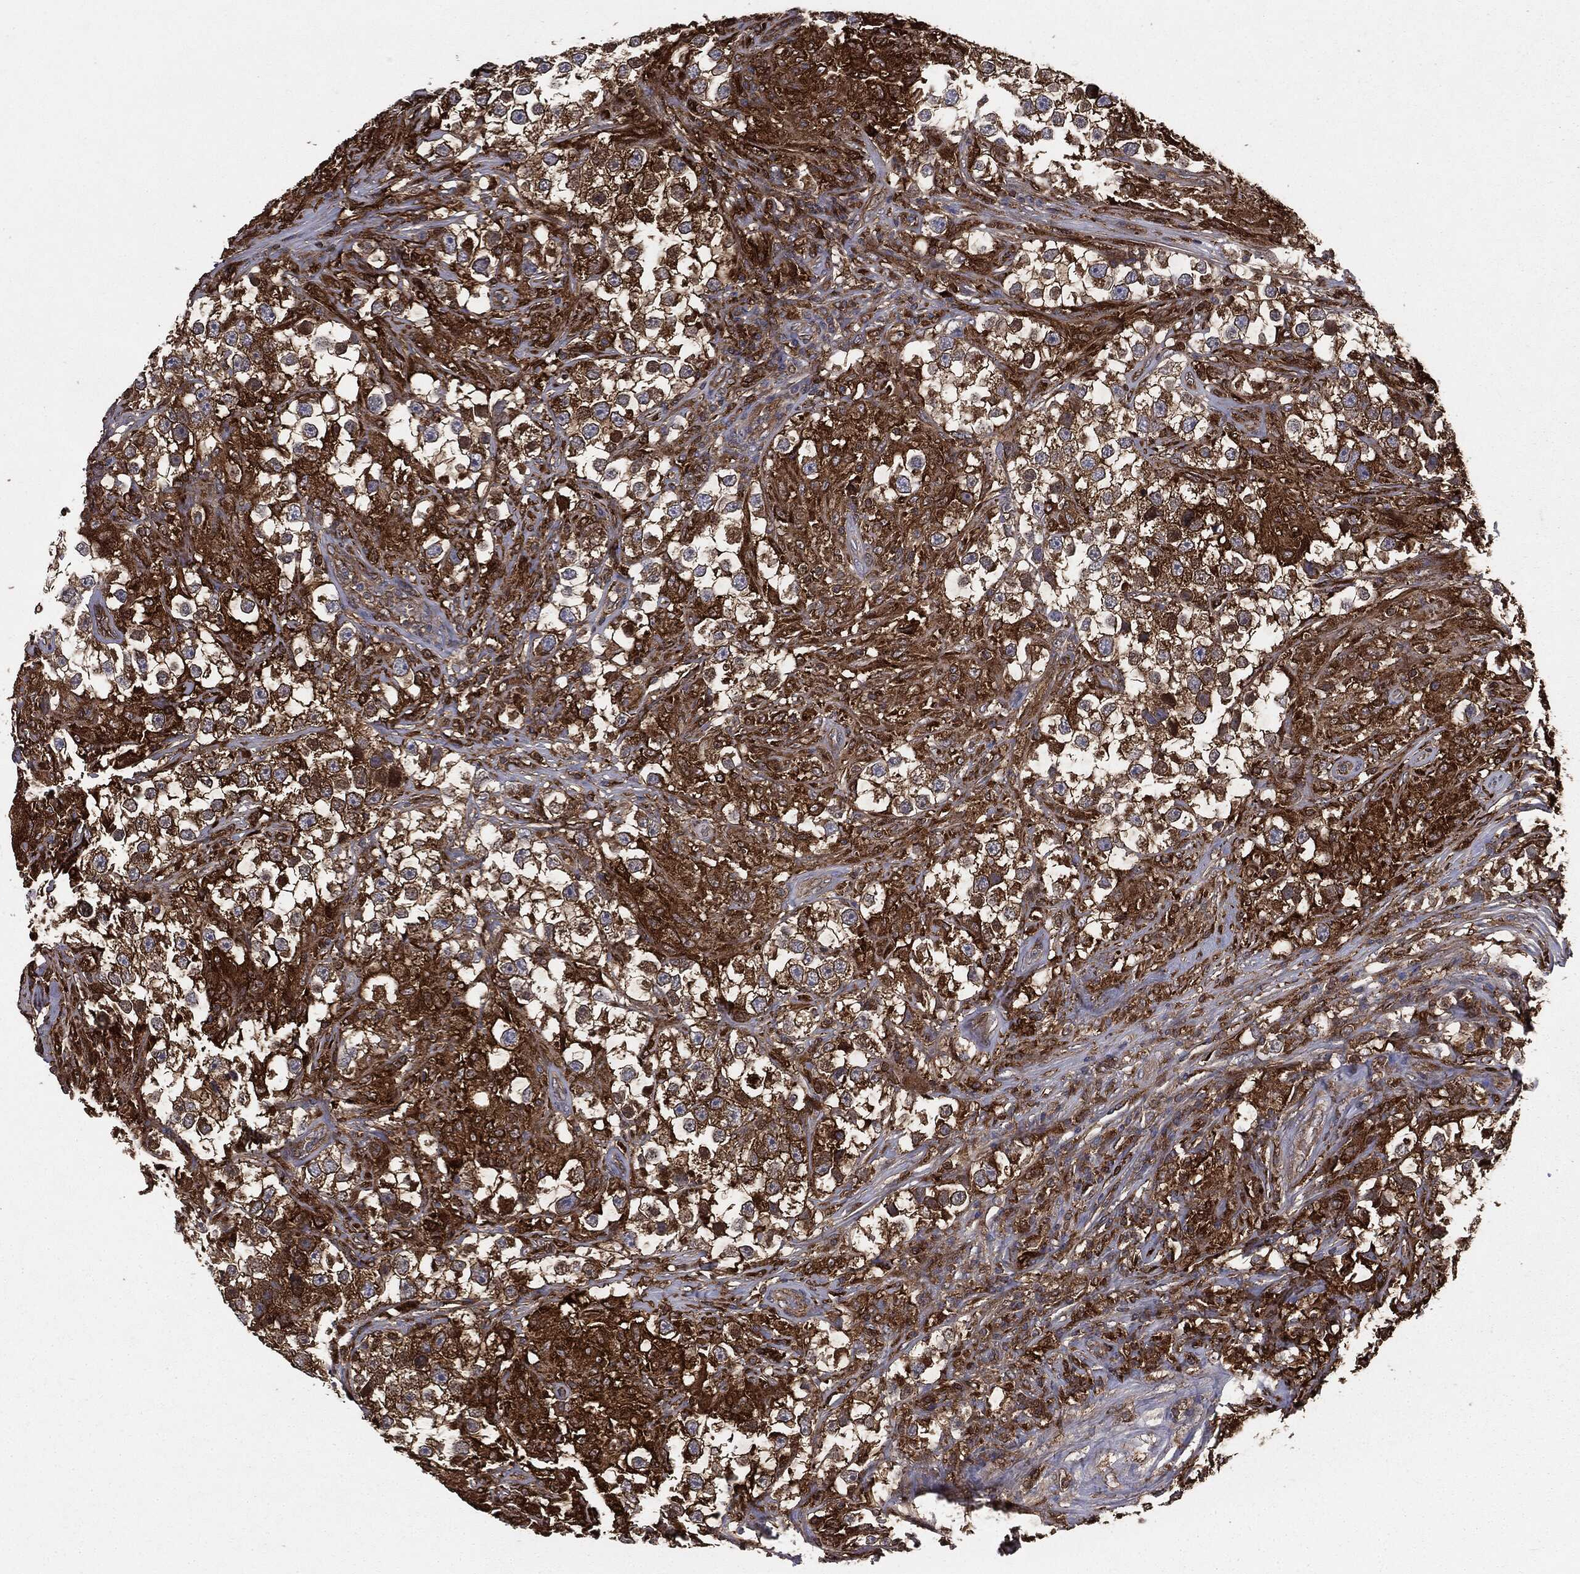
{"staining": {"intensity": "strong", "quantity": ">75%", "location": "cytoplasmic/membranous"}, "tissue": "testis cancer", "cell_type": "Tumor cells", "image_type": "cancer", "snomed": [{"axis": "morphology", "description": "Seminoma, NOS"}, {"axis": "topography", "description": "Testis"}], "caption": "Human testis cancer stained with a brown dye displays strong cytoplasmic/membranous positive positivity in about >75% of tumor cells.", "gene": "GNB5", "patient": {"sex": "male", "age": 46}}